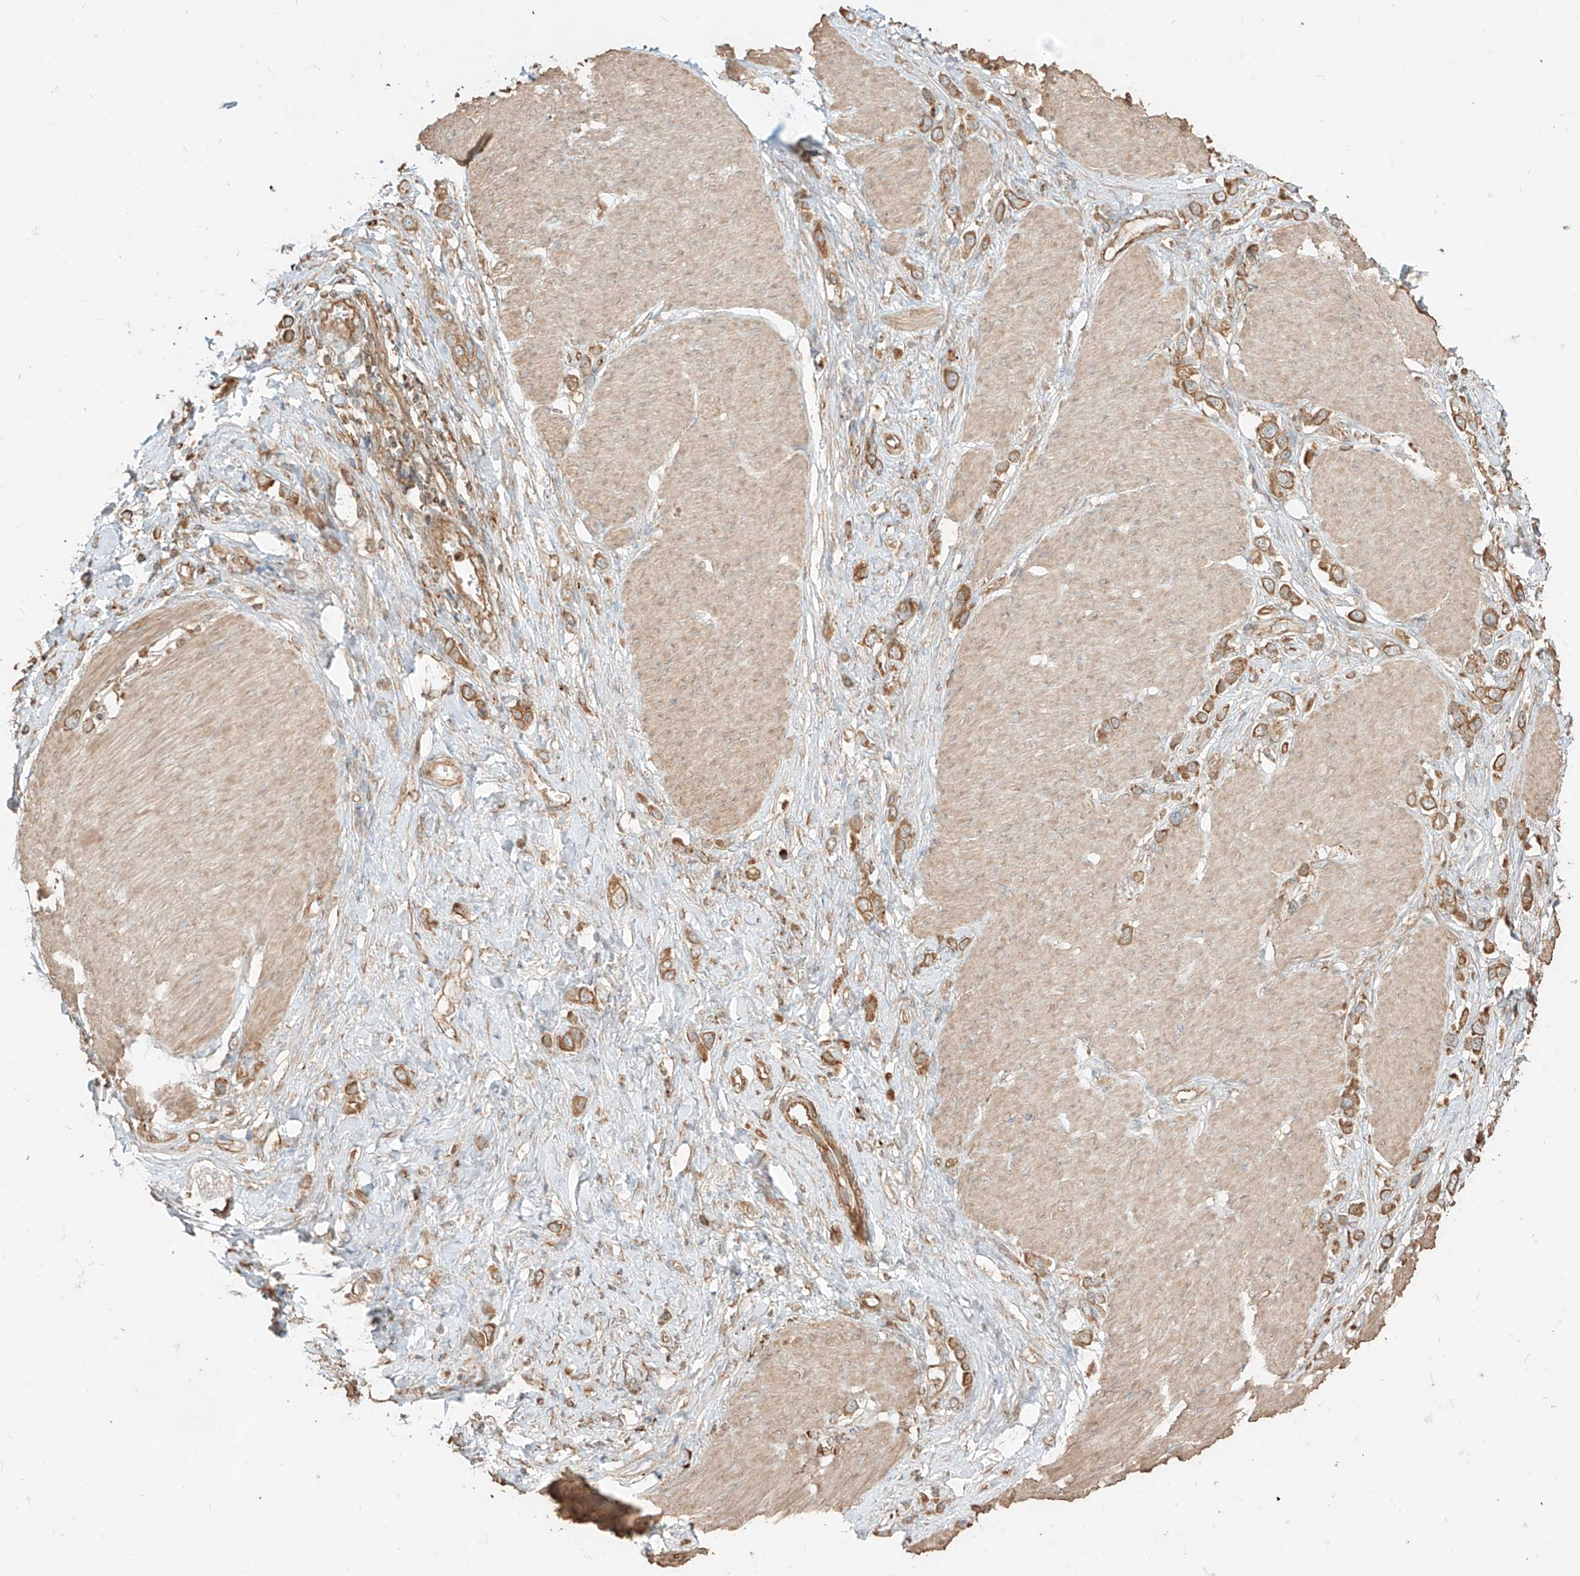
{"staining": {"intensity": "moderate", "quantity": ">75%", "location": "cytoplasmic/membranous"}, "tissue": "stomach cancer", "cell_type": "Tumor cells", "image_type": "cancer", "snomed": [{"axis": "morphology", "description": "Normal tissue, NOS"}, {"axis": "morphology", "description": "Adenocarcinoma, NOS"}, {"axis": "topography", "description": "Stomach, upper"}, {"axis": "topography", "description": "Stomach"}], "caption": "Immunohistochemical staining of human stomach cancer (adenocarcinoma) exhibits moderate cytoplasmic/membranous protein expression in approximately >75% of tumor cells. The staining was performed using DAB (3,3'-diaminobenzidine), with brown indicating positive protein expression. Nuclei are stained blue with hematoxylin.", "gene": "CCDC115", "patient": {"sex": "female", "age": 65}}